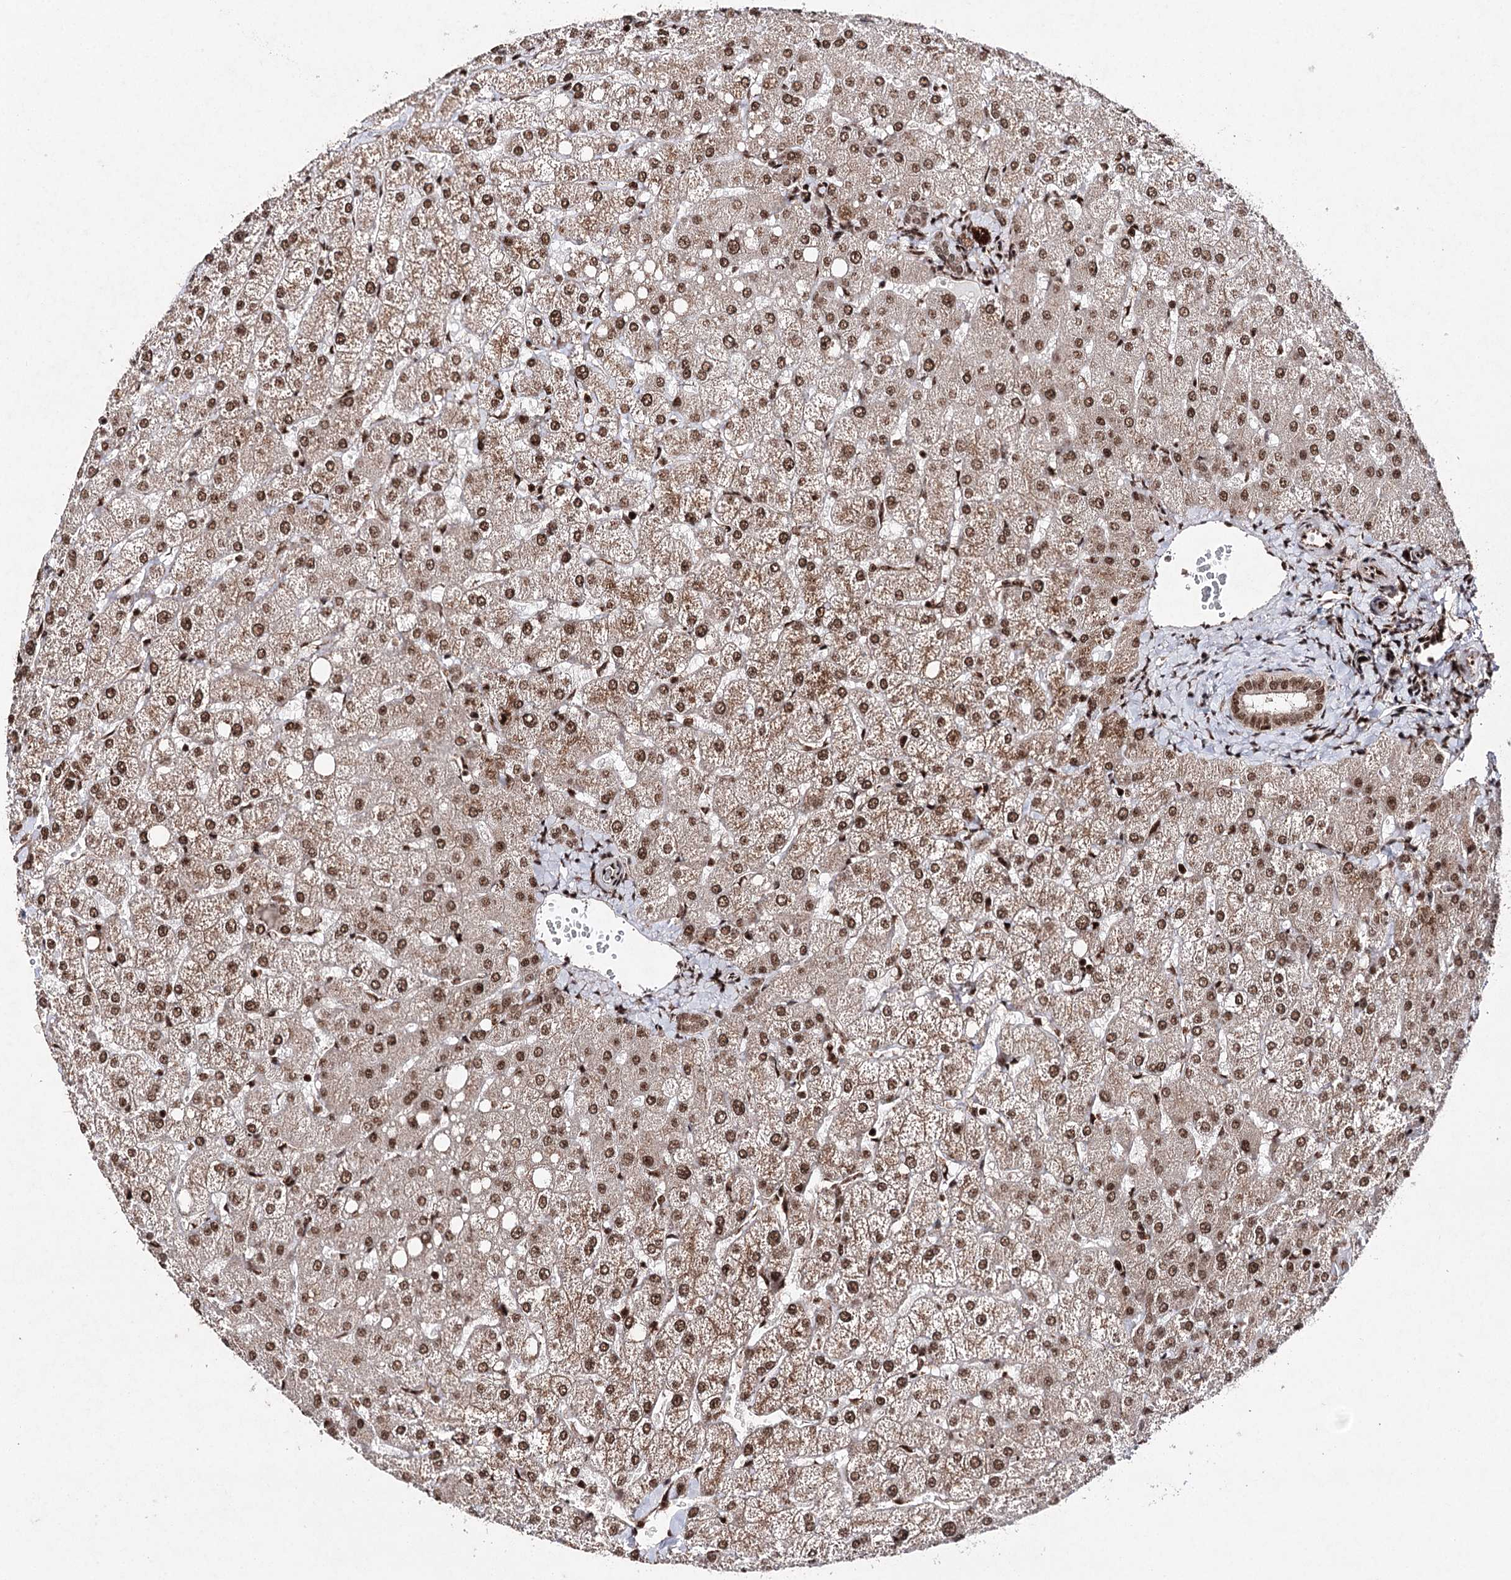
{"staining": {"intensity": "strong", "quantity": ">75%", "location": "nuclear"}, "tissue": "liver", "cell_type": "Cholangiocytes", "image_type": "normal", "snomed": [{"axis": "morphology", "description": "Normal tissue, NOS"}, {"axis": "topography", "description": "Liver"}], "caption": "Protein staining of normal liver demonstrates strong nuclear expression in approximately >75% of cholangiocytes.", "gene": "PDCD4", "patient": {"sex": "female", "age": 54}}